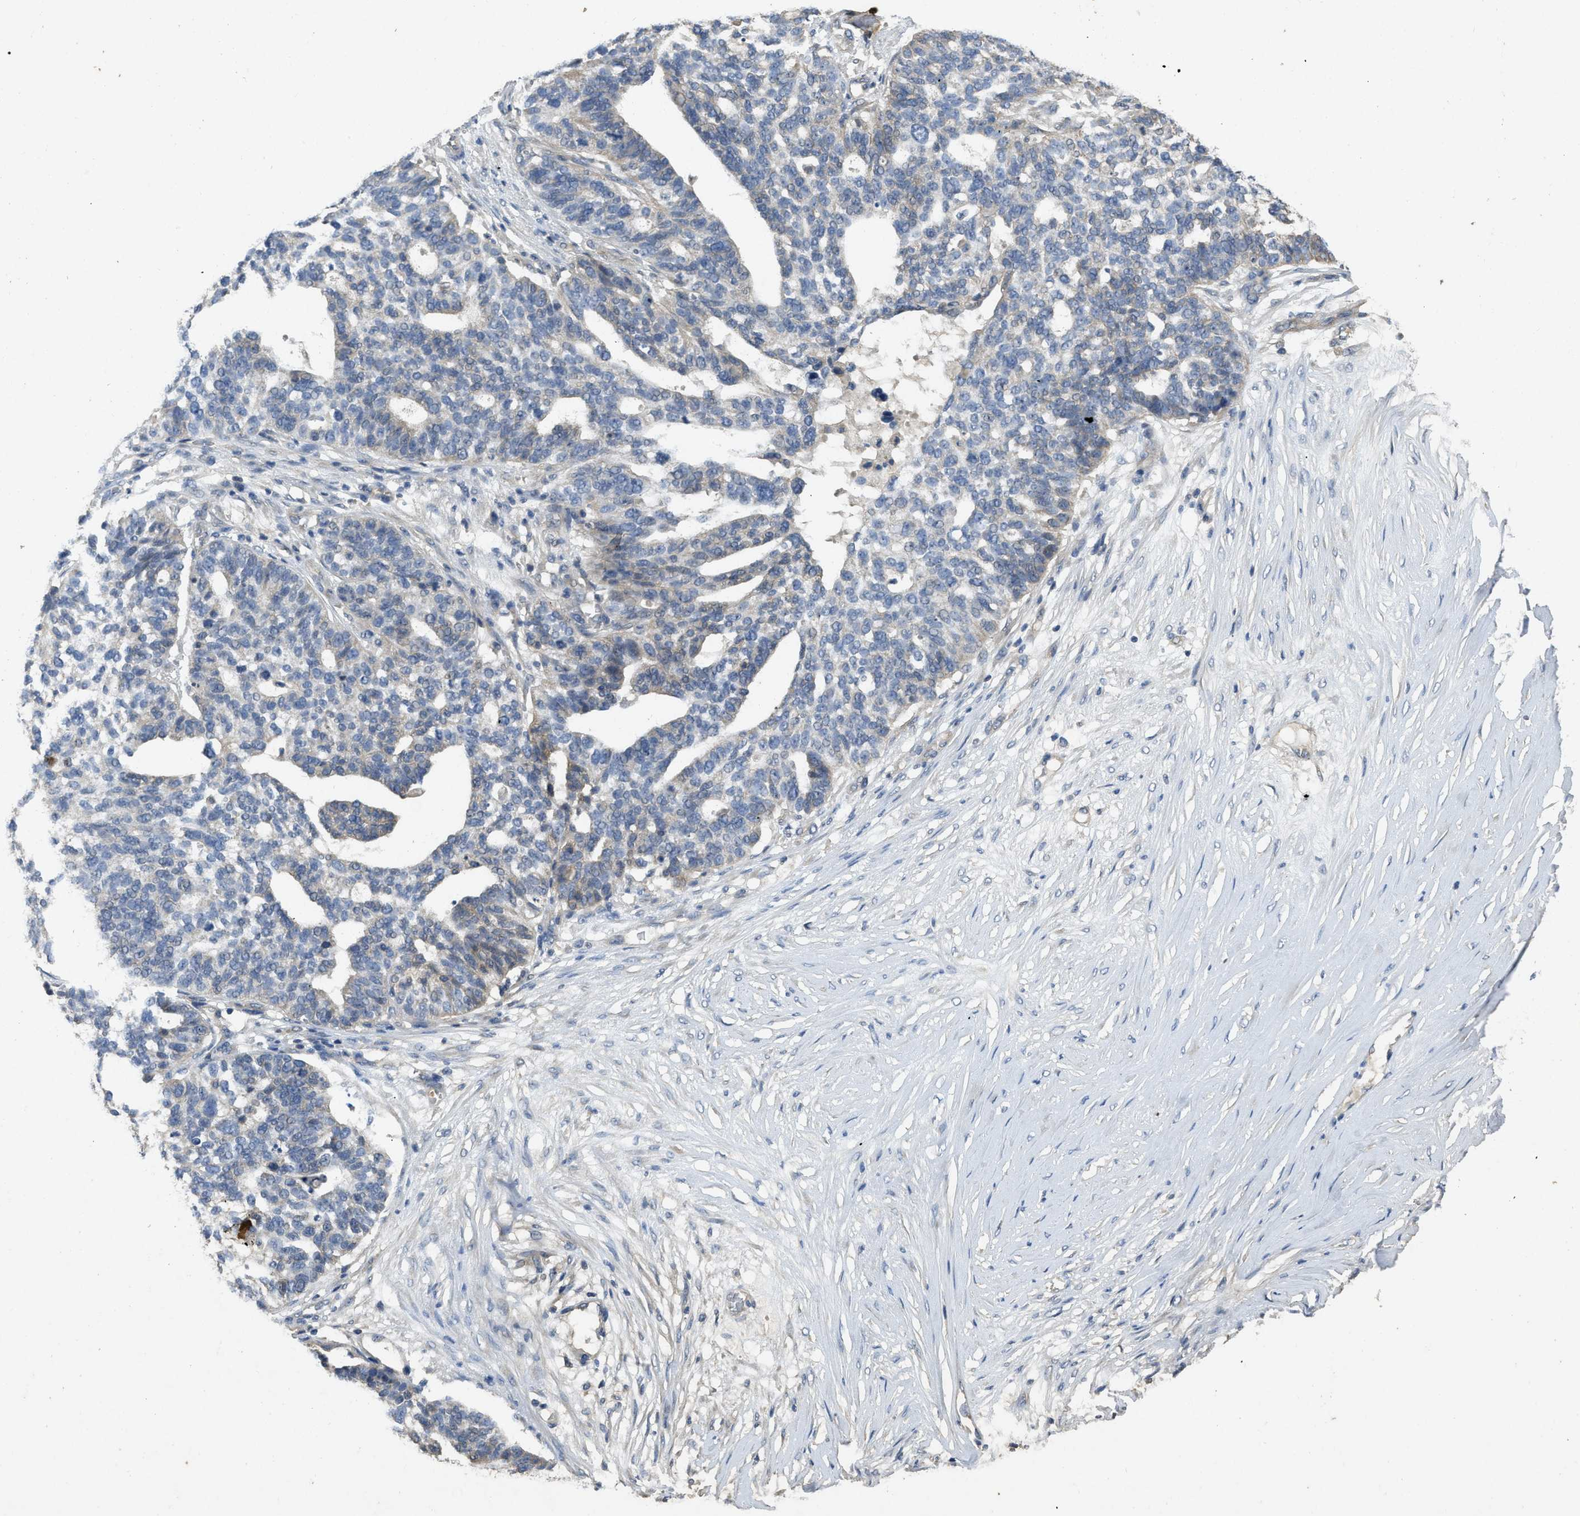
{"staining": {"intensity": "negative", "quantity": "none", "location": "none"}, "tissue": "ovarian cancer", "cell_type": "Tumor cells", "image_type": "cancer", "snomed": [{"axis": "morphology", "description": "Cystadenocarcinoma, serous, NOS"}, {"axis": "topography", "description": "Ovary"}], "caption": "Protein analysis of ovarian serous cystadenocarcinoma displays no significant staining in tumor cells. (DAB (3,3'-diaminobenzidine) immunohistochemistry (IHC) with hematoxylin counter stain).", "gene": "PPP3CA", "patient": {"sex": "female", "age": 59}}